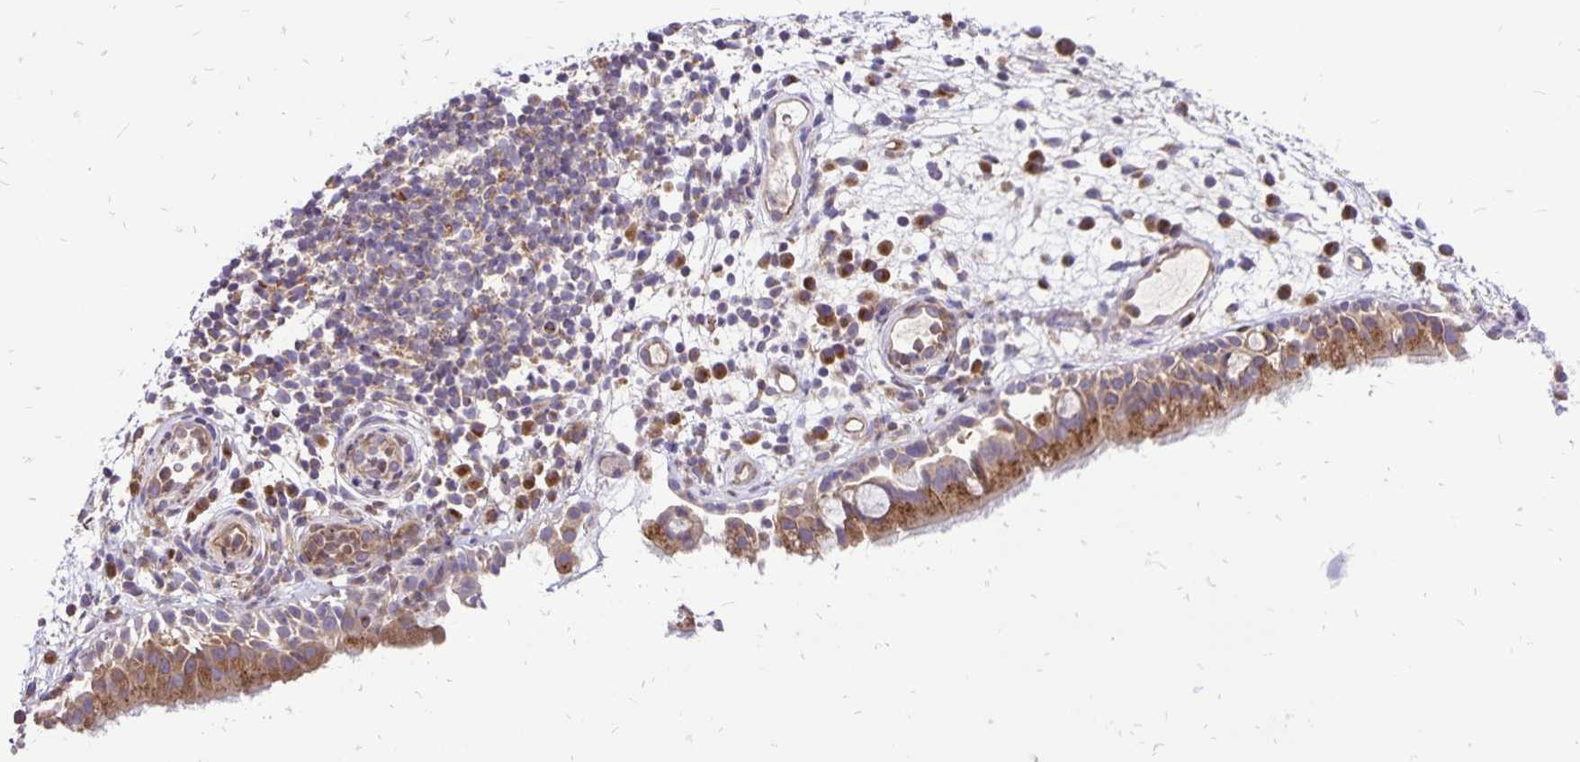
{"staining": {"intensity": "moderate", "quantity": ">75%", "location": "cytoplasmic/membranous"}, "tissue": "nasopharynx", "cell_type": "Respiratory epithelial cells", "image_type": "normal", "snomed": [{"axis": "morphology", "description": "Normal tissue, NOS"}, {"axis": "morphology", "description": "Inflammation, NOS"}, {"axis": "topography", "description": "Nasopharynx"}], "caption": "This is a photomicrograph of immunohistochemistry (IHC) staining of unremarkable nasopharynx, which shows moderate expression in the cytoplasmic/membranous of respiratory epithelial cells.", "gene": "EIF5A", "patient": {"sex": "male", "age": 54}}